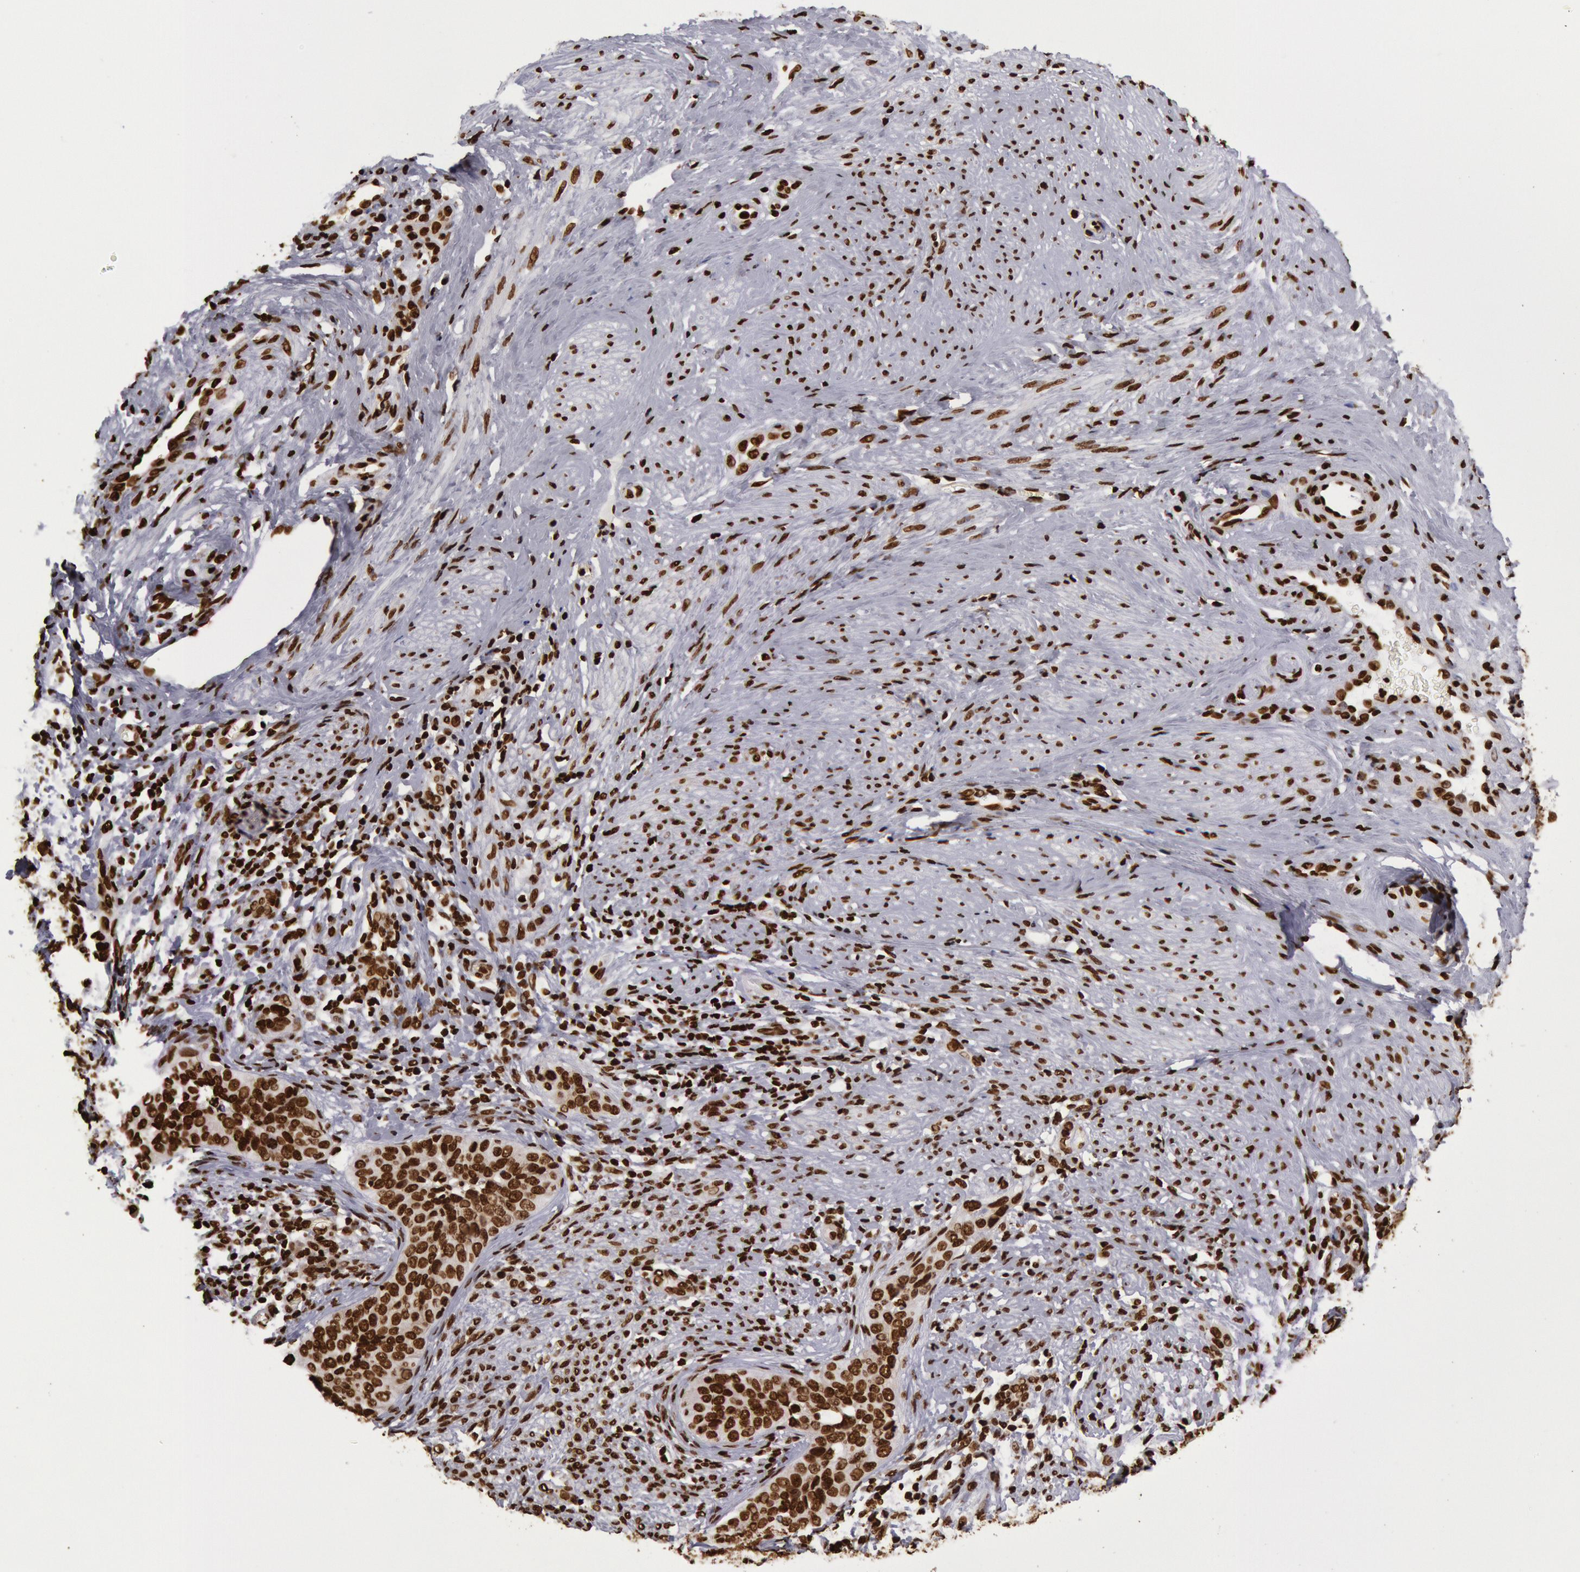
{"staining": {"intensity": "strong", "quantity": ">75%", "location": "nuclear"}, "tissue": "cervical cancer", "cell_type": "Tumor cells", "image_type": "cancer", "snomed": [{"axis": "morphology", "description": "Squamous cell carcinoma, NOS"}, {"axis": "topography", "description": "Cervix"}], "caption": "Squamous cell carcinoma (cervical) stained for a protein shows strong nuclear positivity in tumor cells.", "gene": "H3-4", "patient": {"sex": "female", "age": 31}}